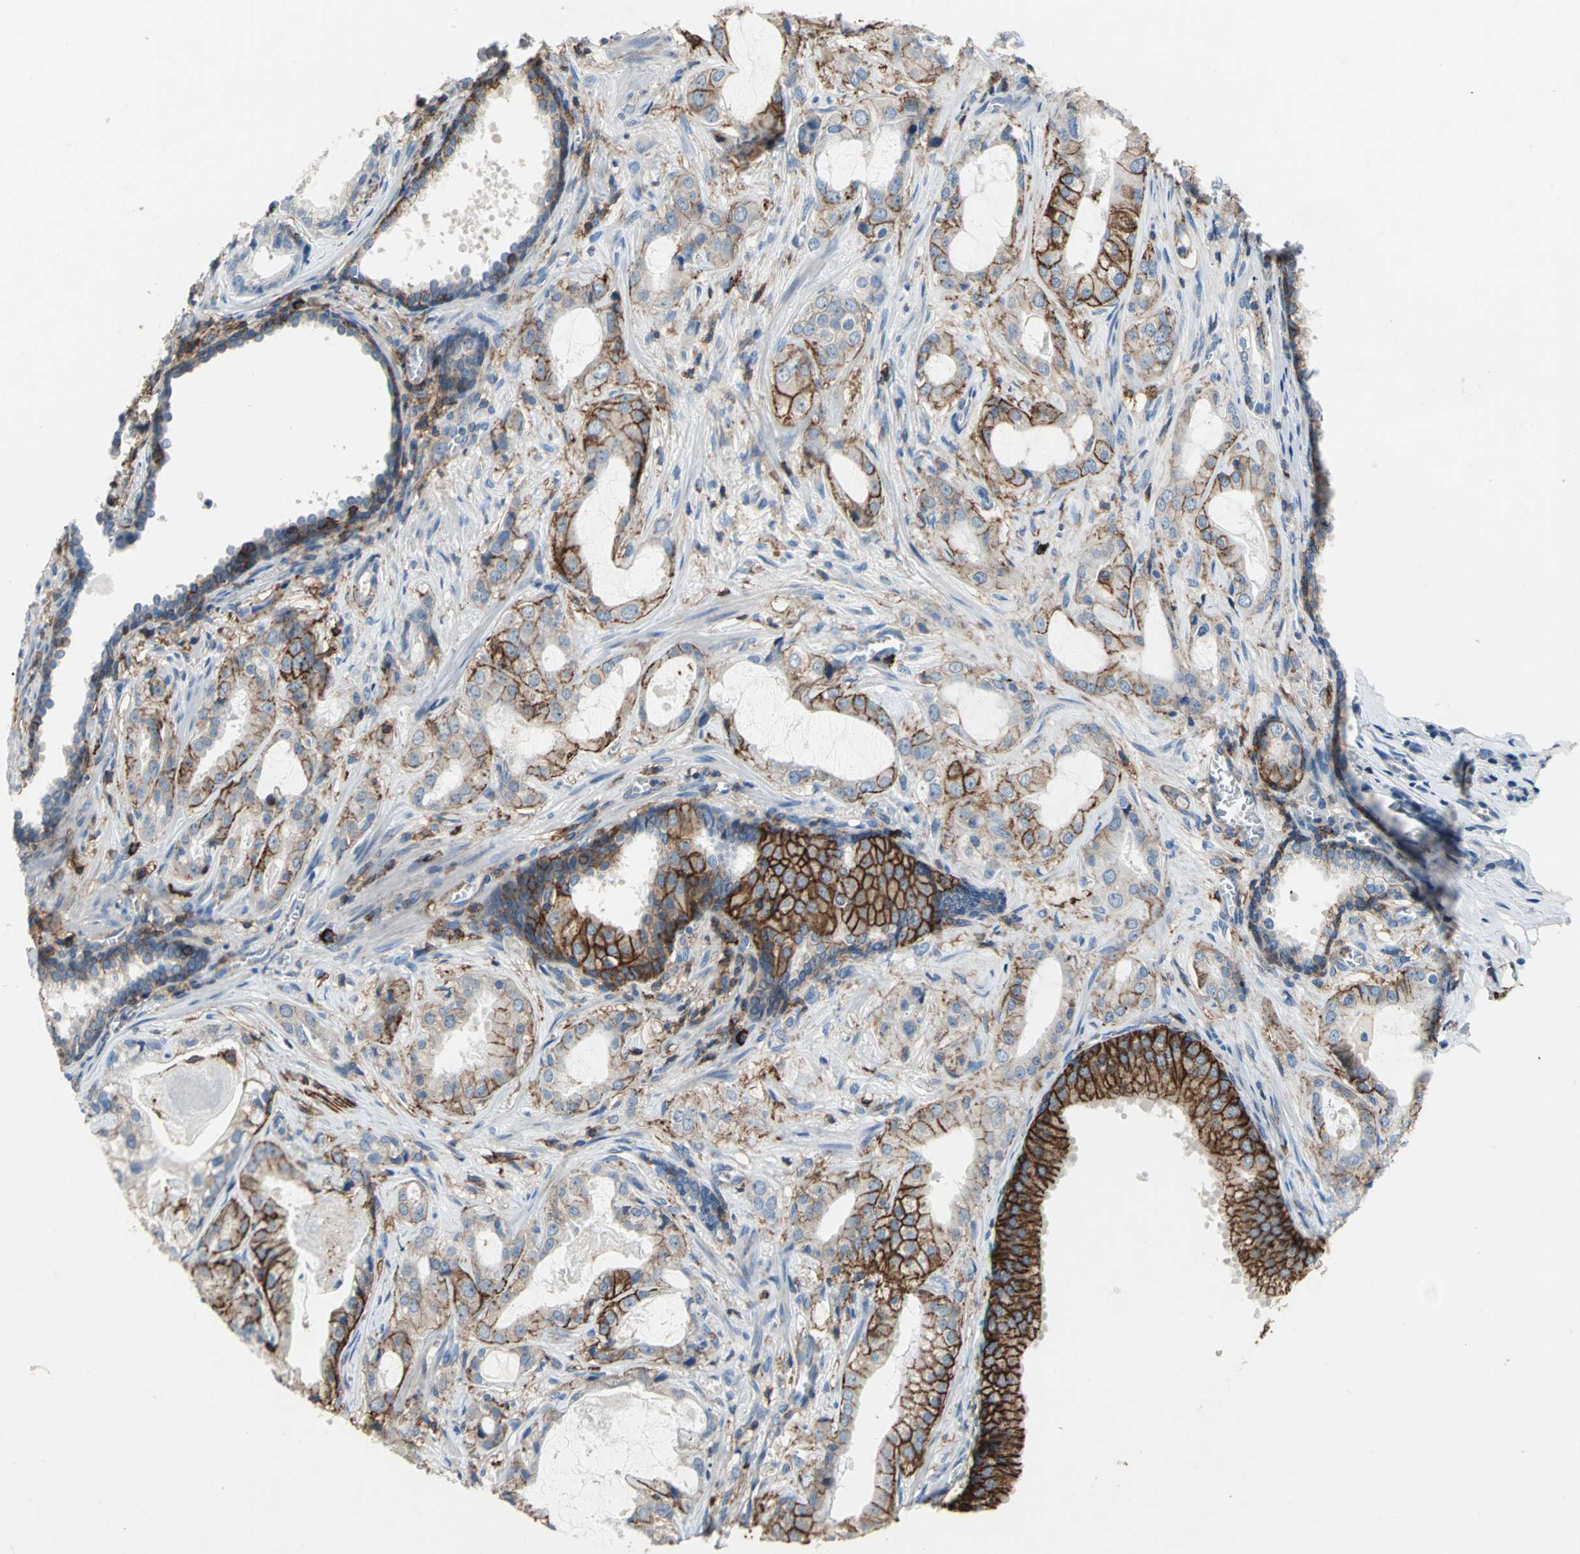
{"staining": {"intensity": "strong", "quantity": ">75%", "location": "cytoplasmic/membranous"}, "tissue": "prostate cancer", "cell_type": "Tumor cells", "image_type": "cancer", "snomed": [{"axis": "morphology", "description": "Adenocarcinoma, Low grade"}, {"axis": "topography", "description": "Prostate"}], "caption": "An image of human prostate adenocarcinoma (low-grade) stained for a protein demonstrates strong cytoplasmic/membranous brown staining in tumor cells.", "gene": "CD44", "patient": {"sex": "male", "age": 59}}